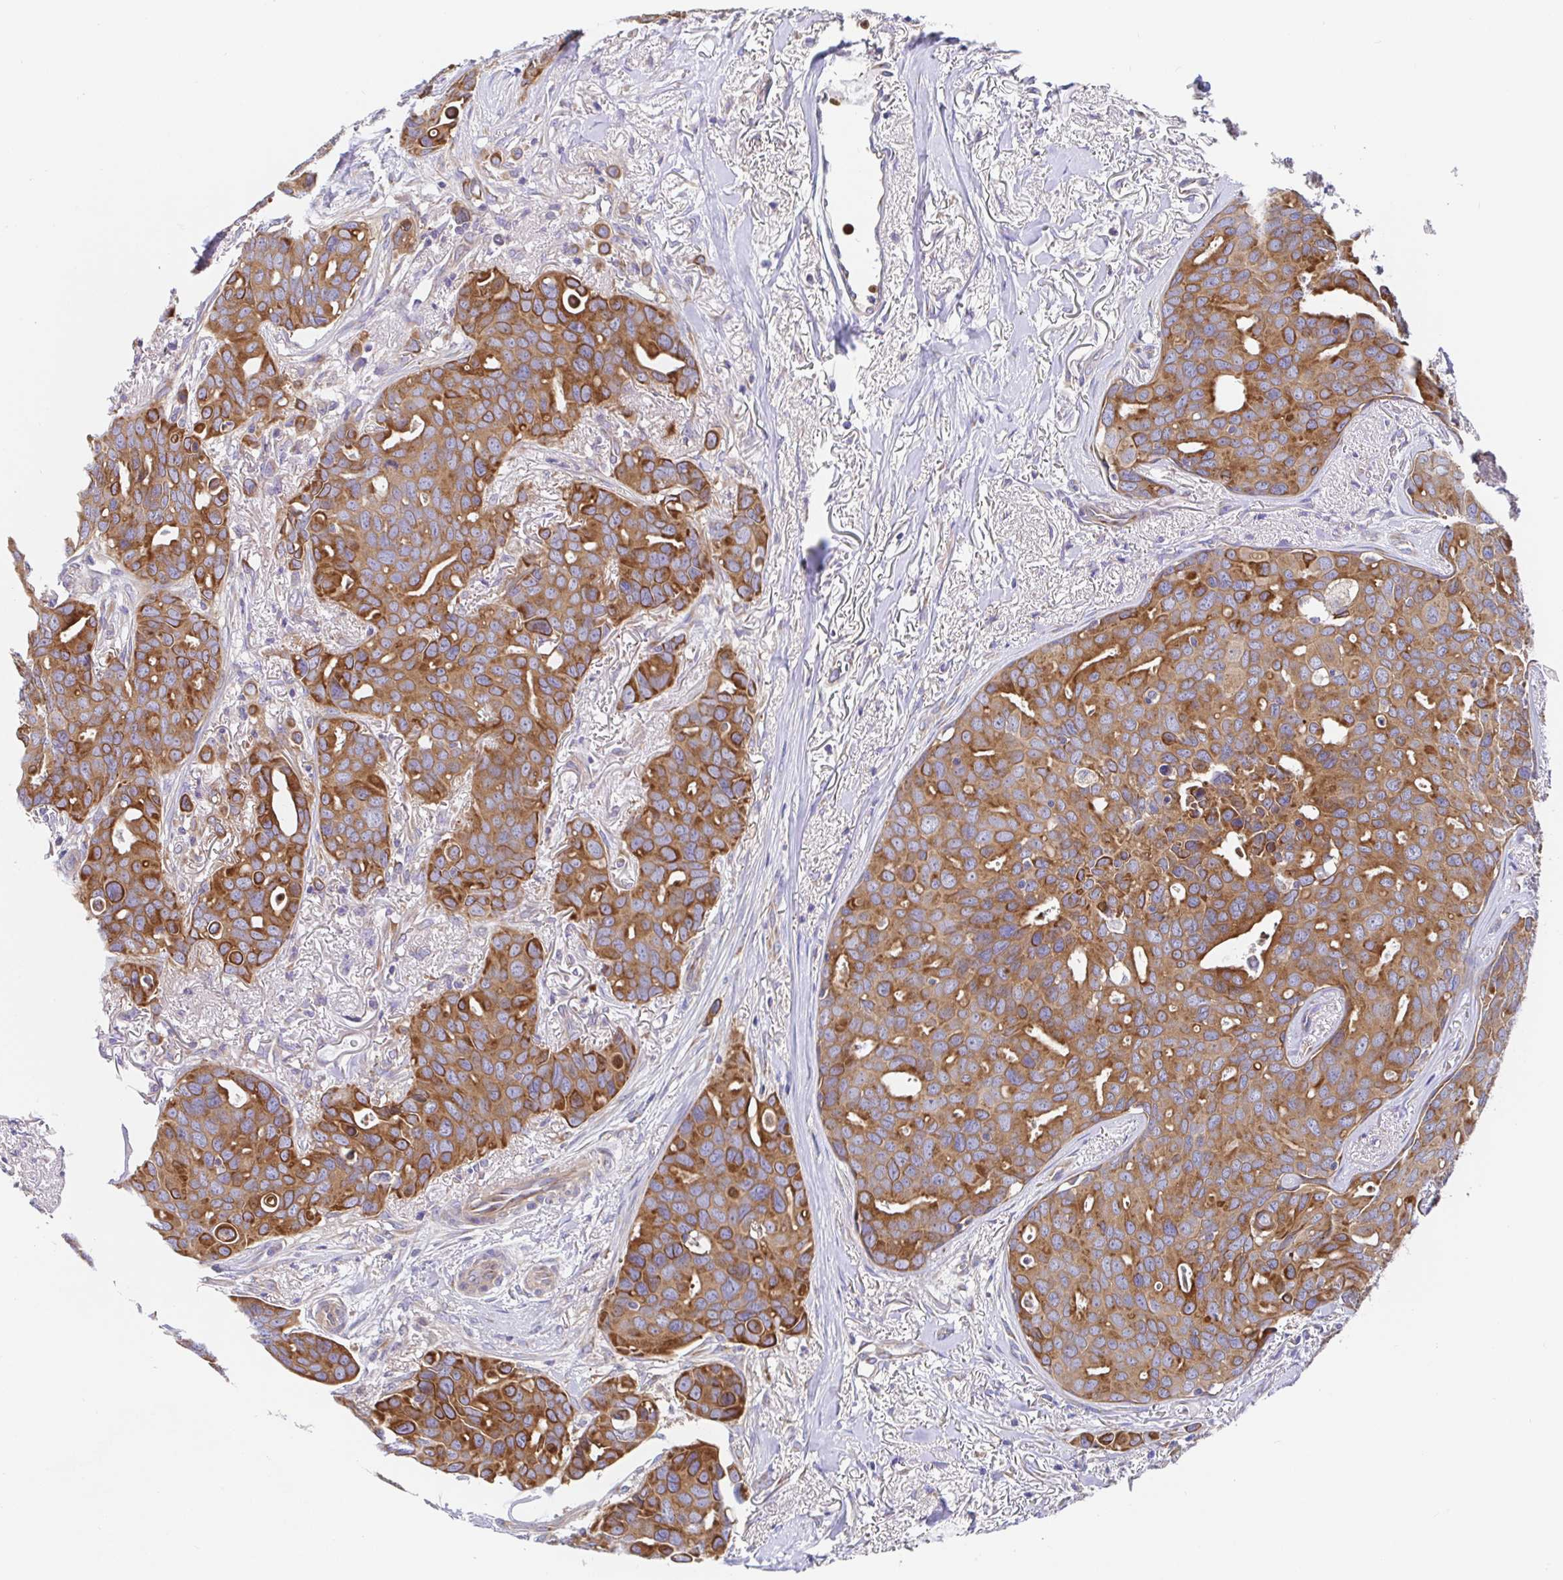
{"staining": {"intensity": "moderate", "quantity": ">75%", "location": "cytoplasmic/membranous"}, "tissue": "breast cancer", "cell_type": "Tumor cells", "image_type": "cancer", "snomed": [{"axis": "morphology", "description": "Duct carcinoma"}, {"axis": "topography", "description": "Breast"}], "caption": "Immunohistochemistry (IHC) of breast cancer (invasive ductal carcinoma) displays medium levels of moderate cytoplasmic/membranous expression in approximately >75% of tumor cells.", "gene": "GOLGA1", "patient": {"sex": "female", "age": 54}}